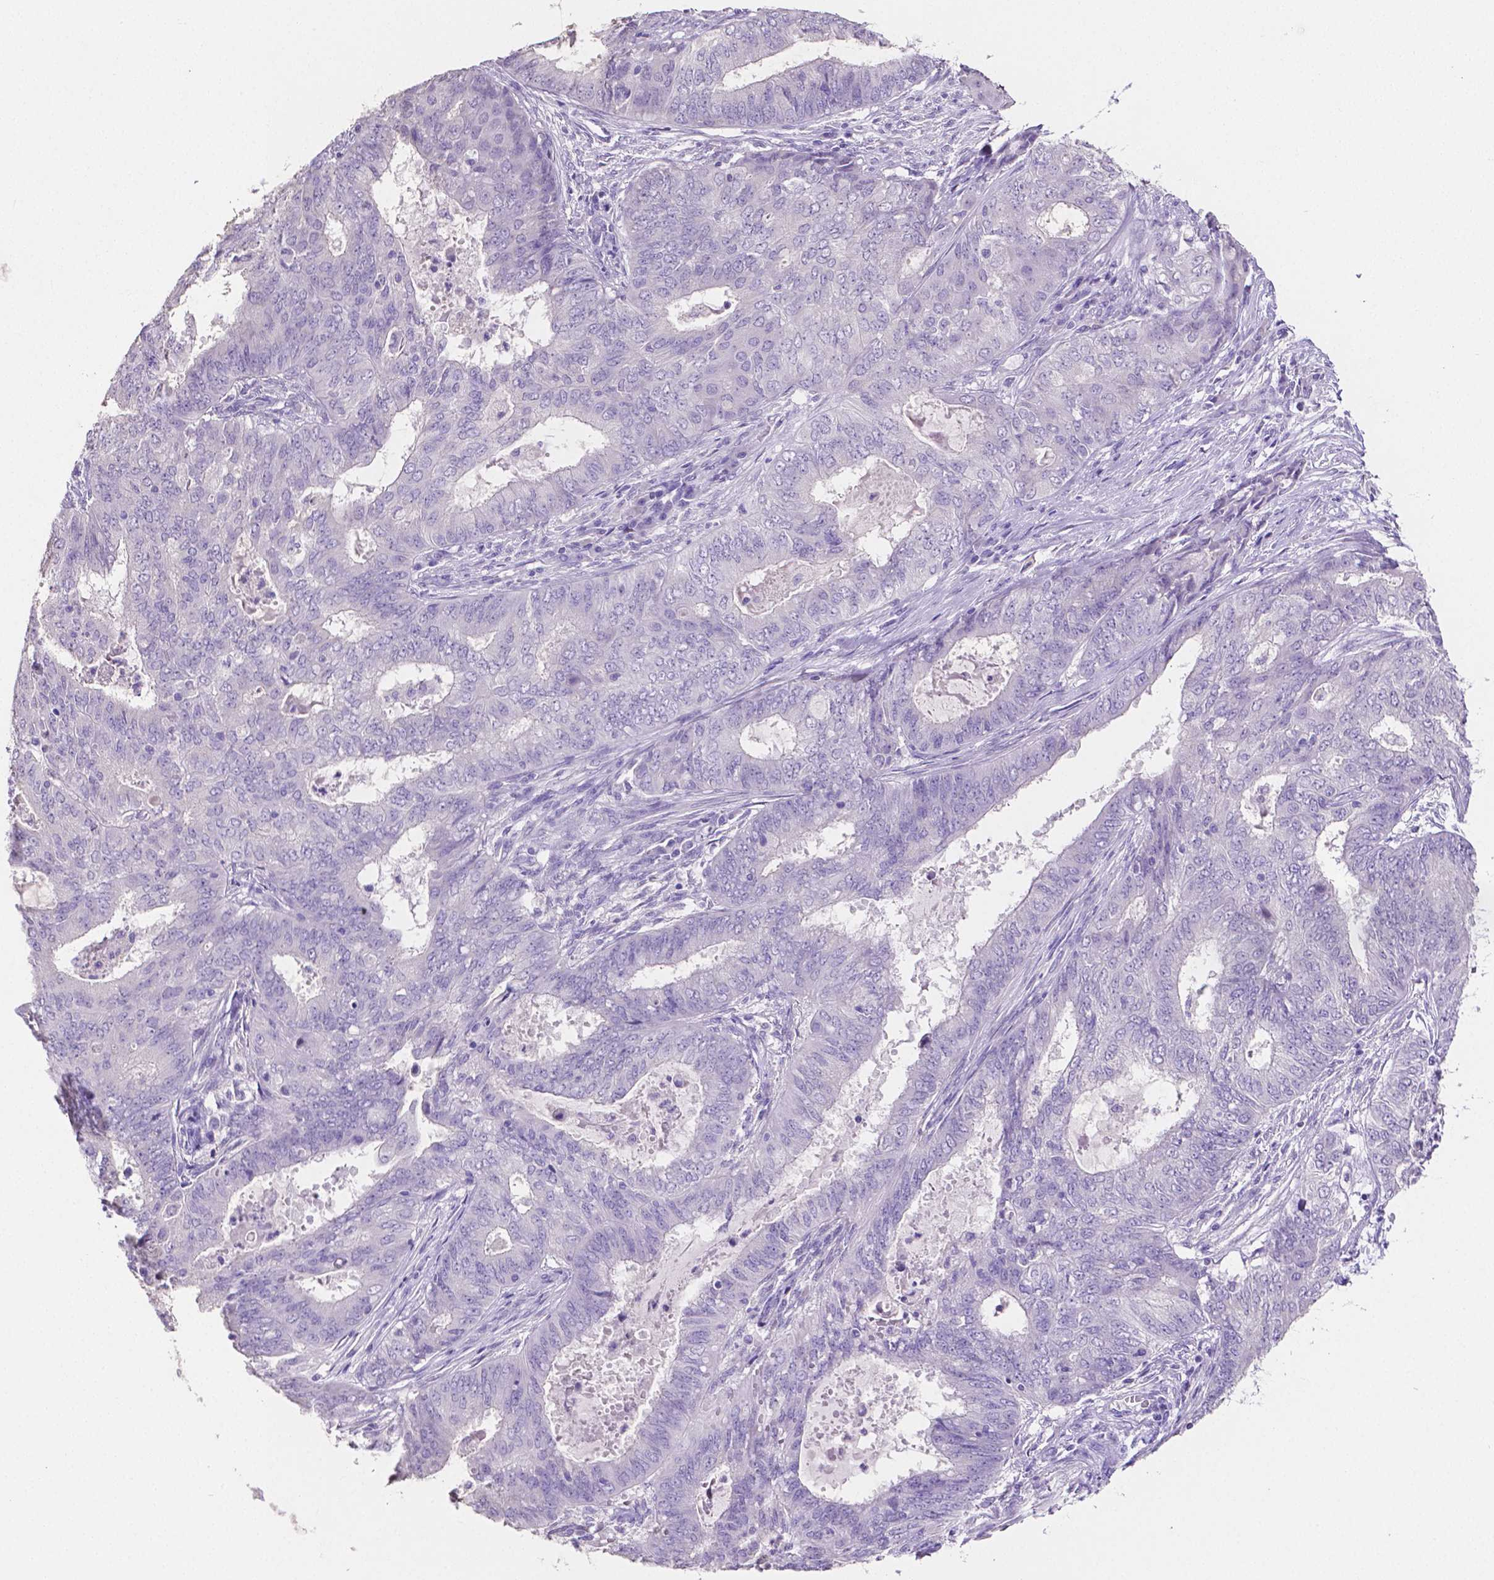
{"staining": {"intensity": "negative", "quantity": "none", "location": "none"}, "tissue": "endometrial cancer", "cell_type": "Tumor cells", "image_type": "cancer", "snomed": [{"axis": "morphology", "description": "Adenocarcinoma, NOS"}, {"axis": "topography", "description": "Endometrium"}], "caption": "Immunohistochemistry (IHC) of adenocarcinoma (endometrial) exhibits no positivity in tumor cells.", "gene": "SLC22A2", "patient": {"sex": "female", "age": 62}}